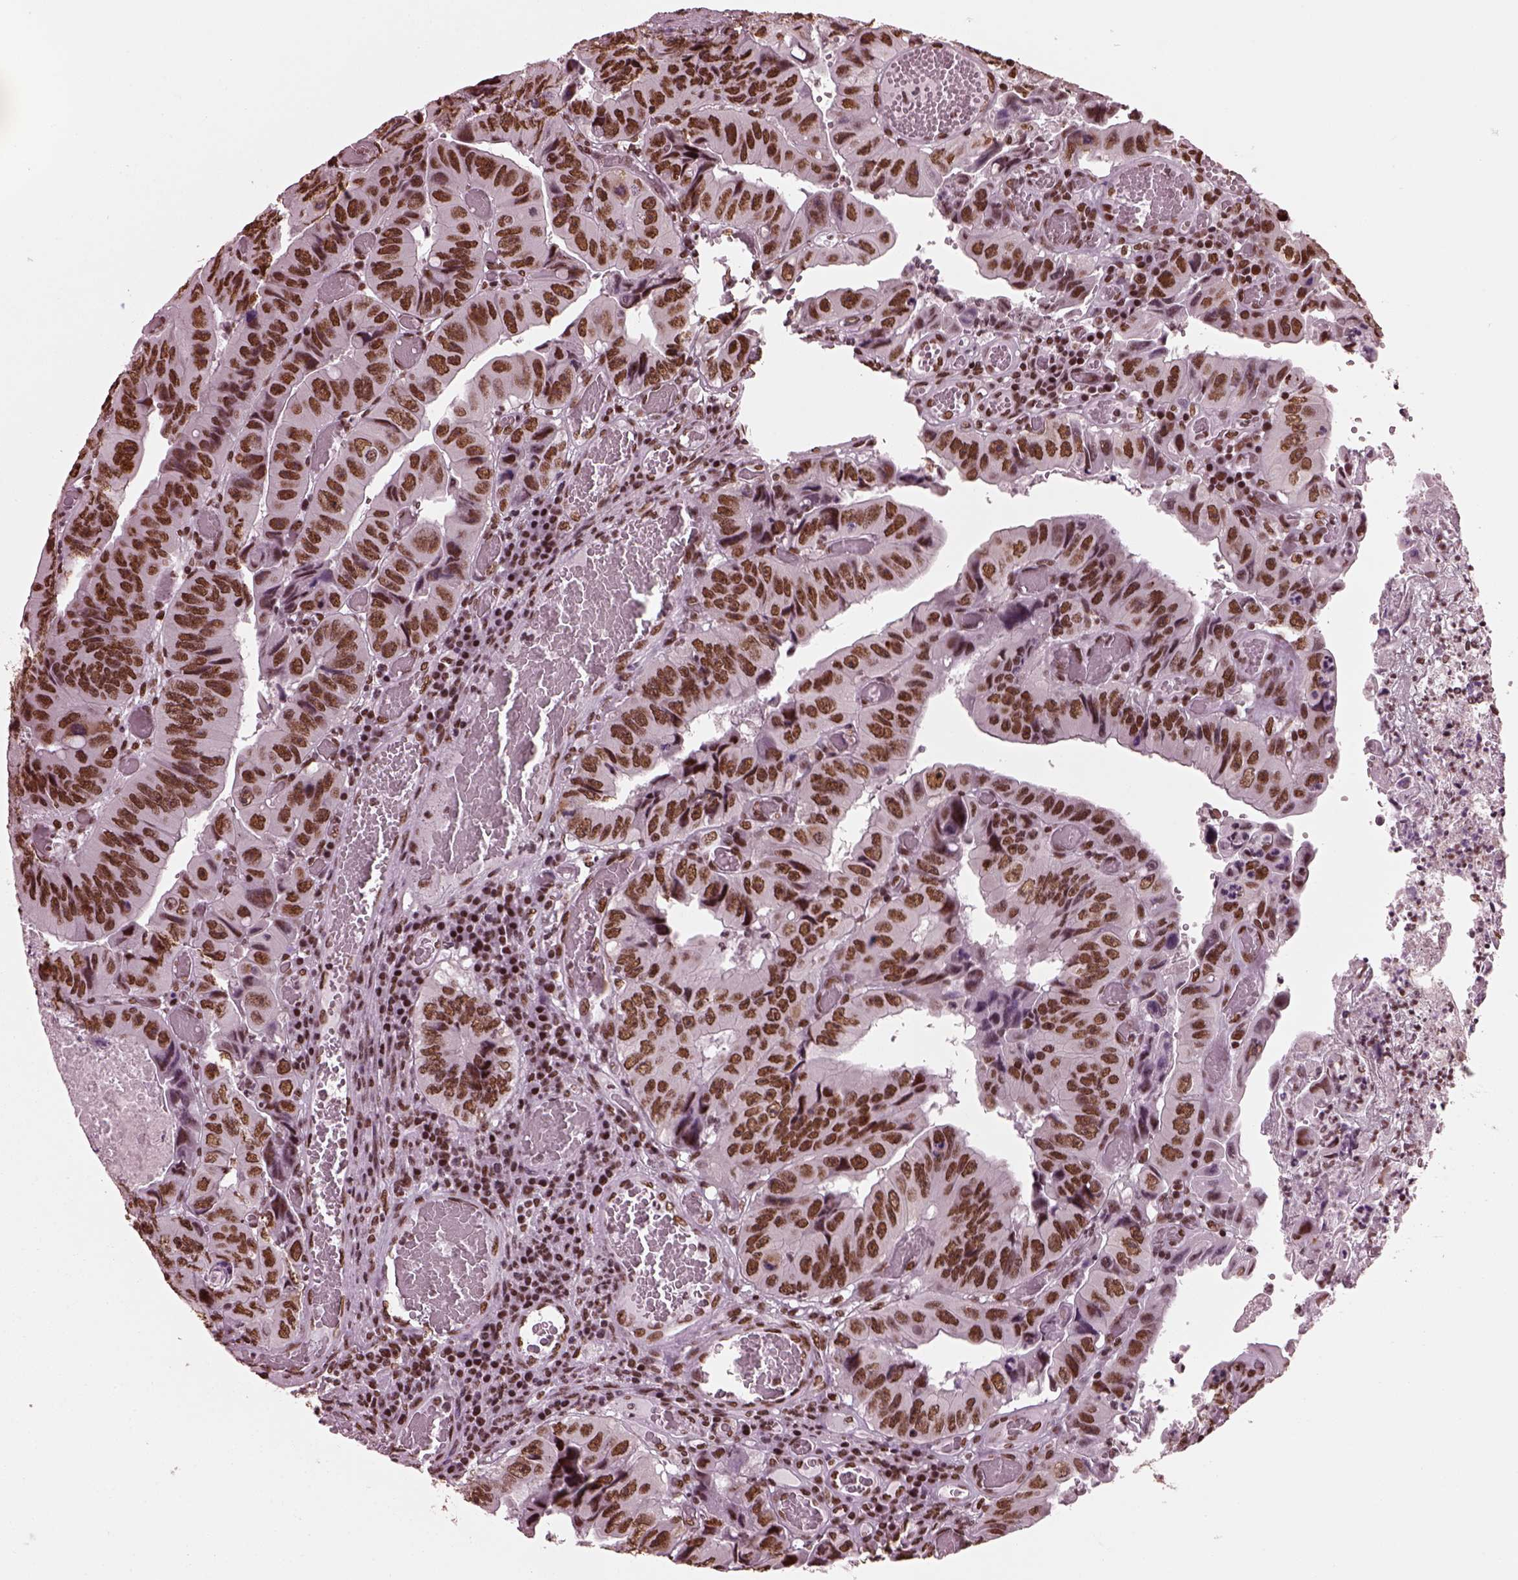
{"staining": {"intensity": "strong", "quantity": ">75%", "location": "nuclear"}, "tissue": "colorectal cancer", "cell_type": "Tumor cells", "image_type": "cancer", "snomed": [{"axis": "morphology", "description": "Adenocarcinoma, NOS"}, {"axis": "topography", "description": "Colon"}], "caption": "A photomicrograph of adenocarcinoma (colorectal) stained for a protein shows strong nuclear brown staining in tumor cells.", "gene": "CBFA2T3", "patient": {"sex": "female", "age": 84}}